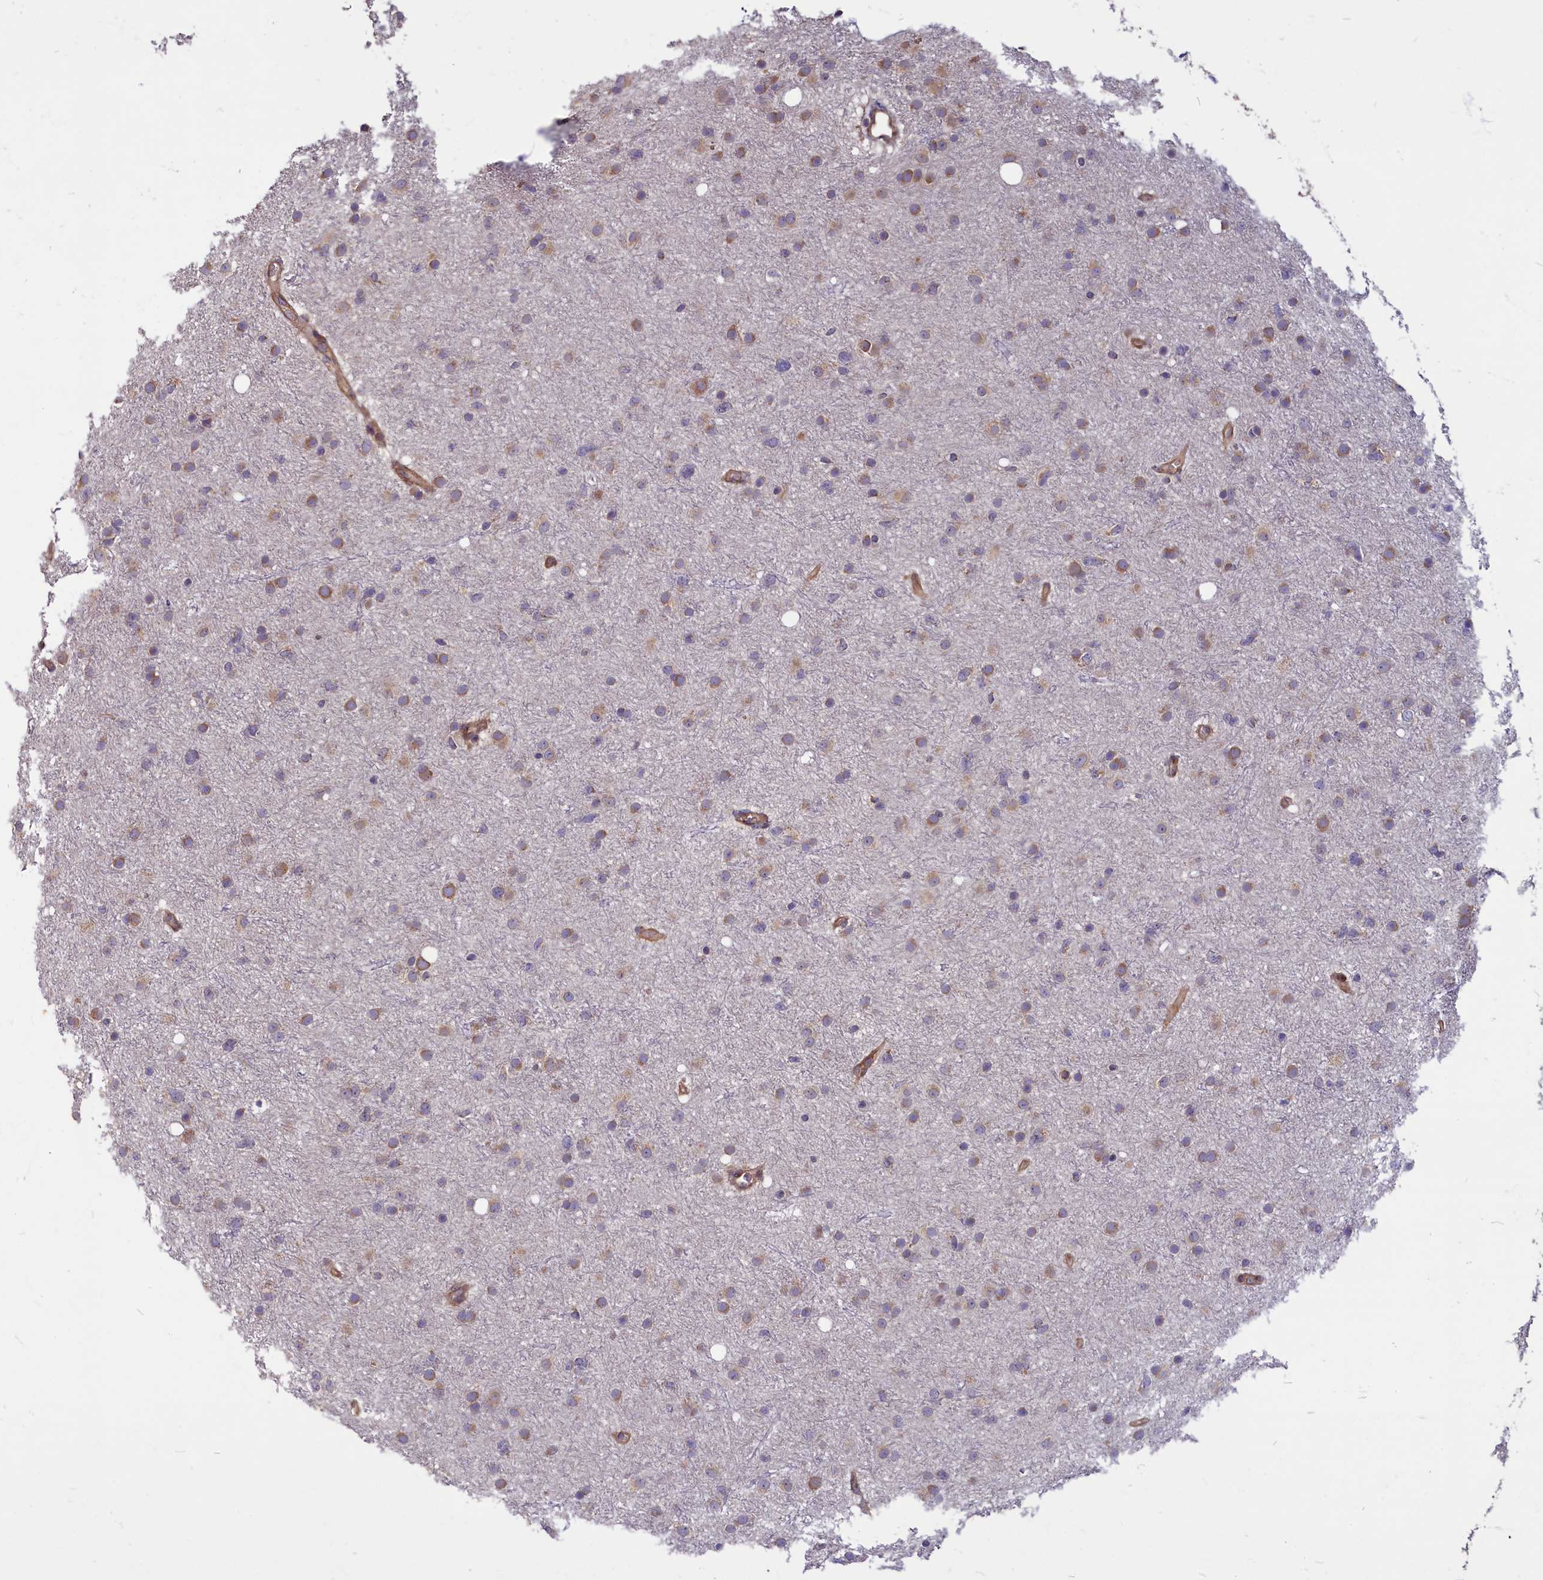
{"staining": {"intensity": "moderate", "quantity": "25%-75%", "location": "cytoplasmic/membranous"}, "tissue": "glioma", "cell_type": "Tumor cells", "image_type": "cancer", "snomed": [{"axis": "morphology", "description": "Glioma, malignant, Low grade"}, {"axis": "topography", "description": "Cerebral cortex"}], "caption": "Protein expression analysis of malignant glioma (low-grade) shows moderate cytoplasmic/membranous positivity in approximately 25%-75% of tumor cells. The staining was performed using DAB to visualize the protein expression in brown, while the nuclei were stained in blue with hematoxylin (Magnification: 20x).", "gene": "MYCBP", "patient": {"sex": "female", "age": 39}}